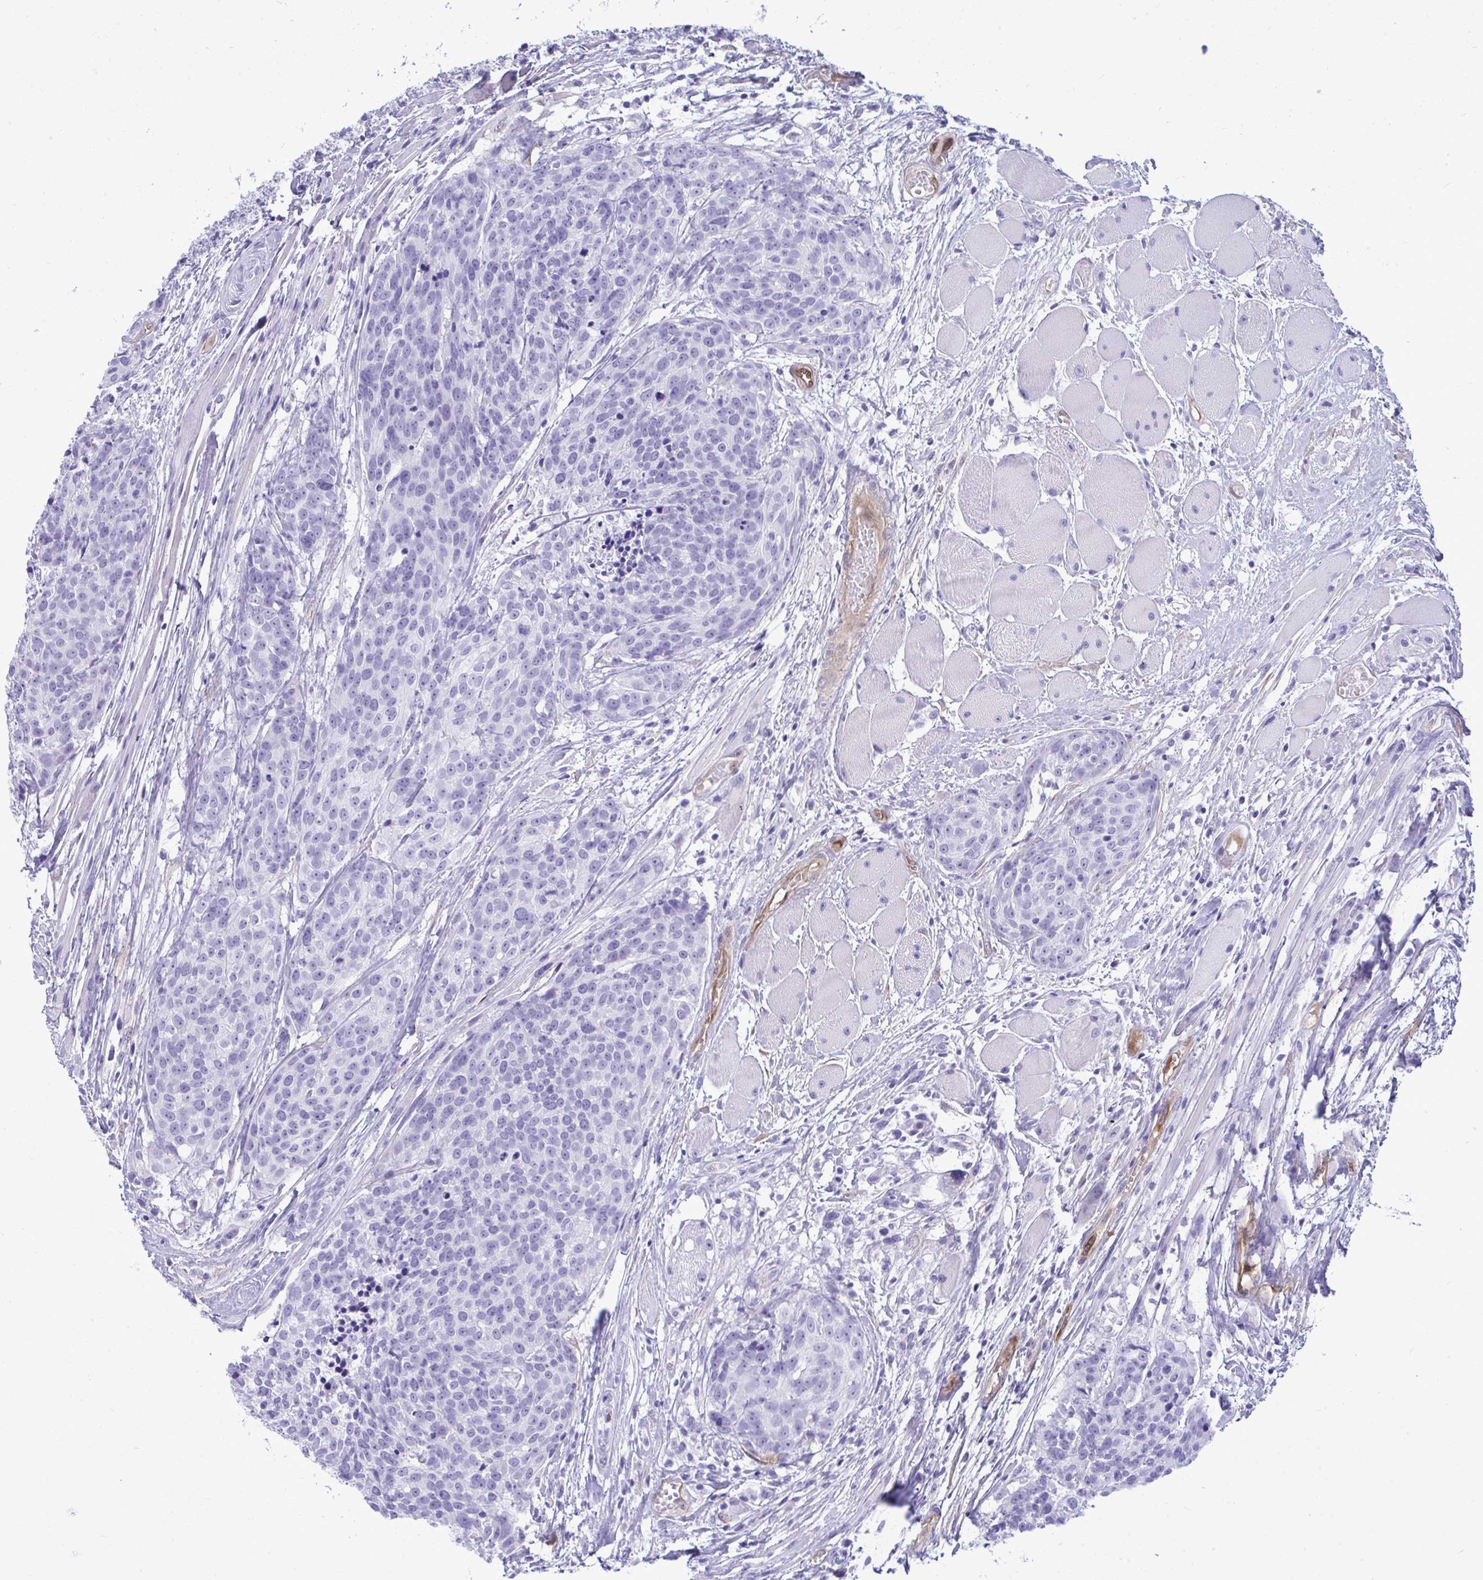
{"staining": {"intensity": "negative", "quantity": "none", "location": "none"}, "tissue": "head and neck cancer", "cell_type": "Tumor cells", "image_type": "cancer", "snomed": [{"axis": "morphology", "description": "Squamous cell carcinoma, NOS"}, {"axis": "topography", "description": "Oral tissue"}, {"axis": "topography", "description": "Head-Neck"}], "caption": "This is a image of IHC staining of squamous cell carcinoma (head and neck), which shows no expression in tumor cells.", "gene": "LIMS2", "patient": {"sex": "male", "age": 64}}